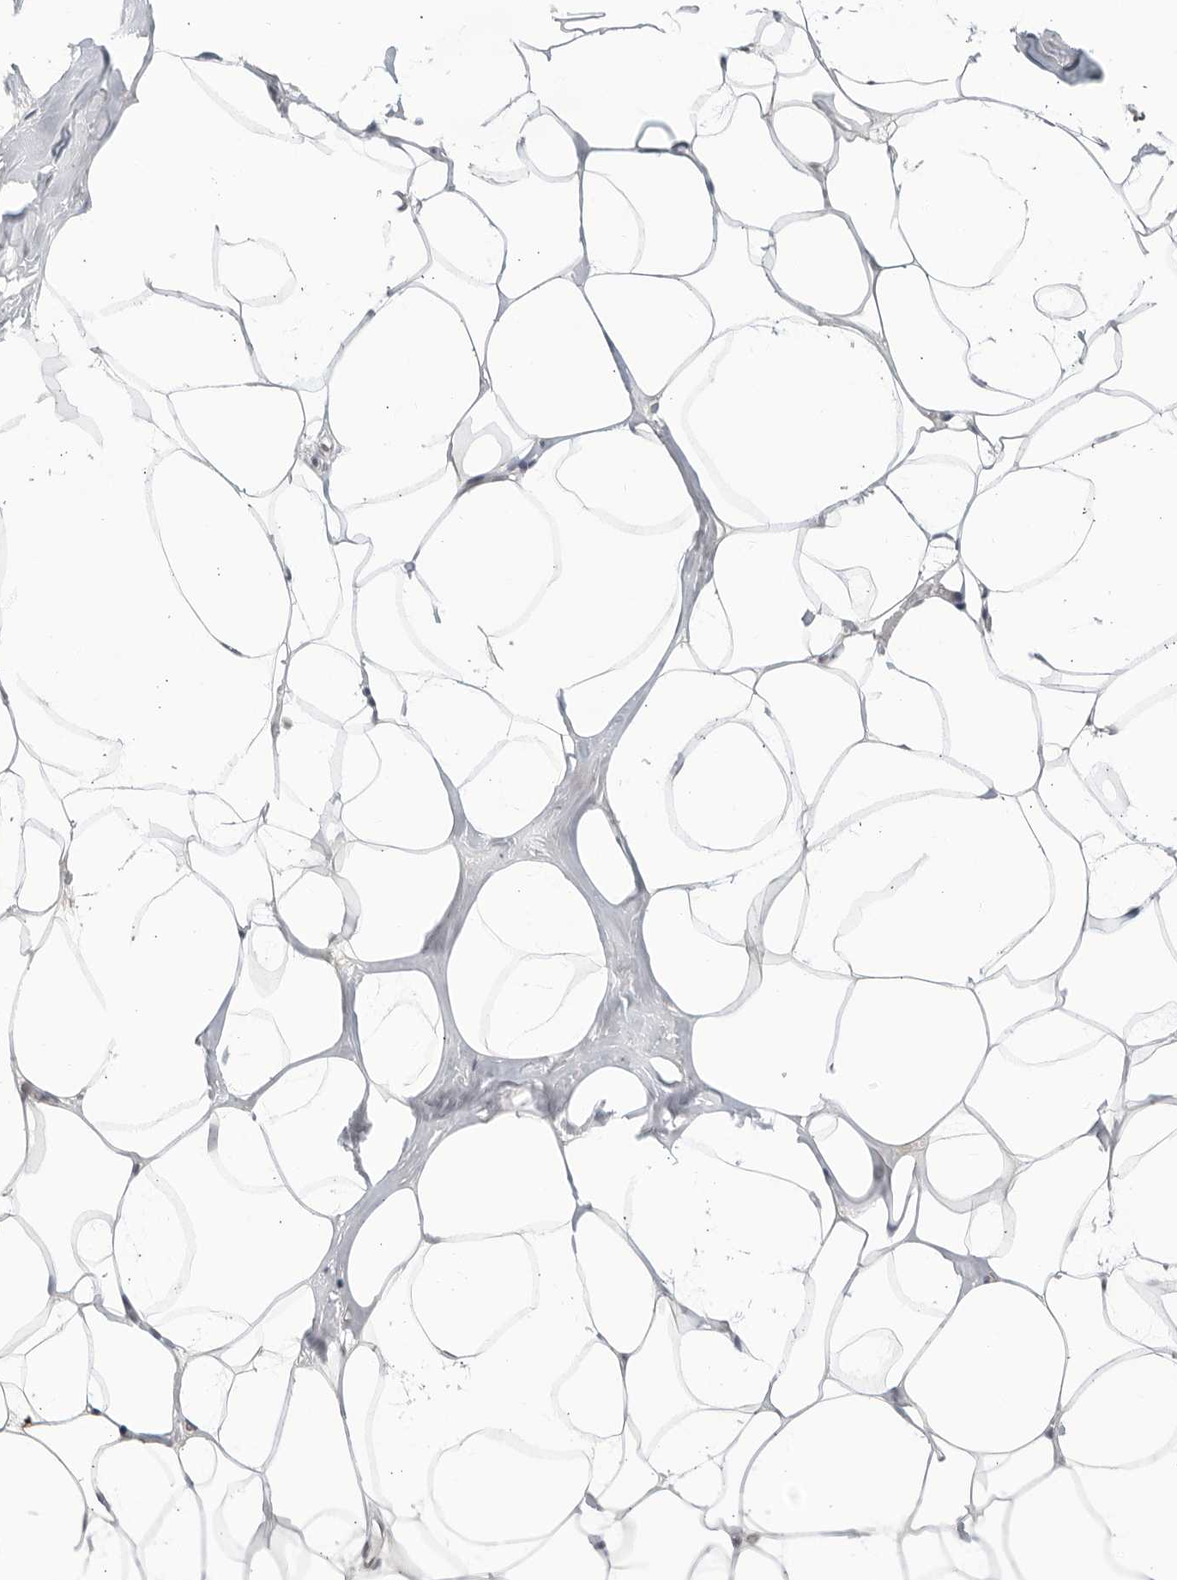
{"staining": {"intensity": "negative", "quantity": "none", "location": "none"}, "tissue": "adipose tissue", "cell_type": "Adipocytes", "image_type": "normal", "snomed": [{"axis": "morphology", "description": "Normal tissue, NOS"}, {"axis": "morphology", "description": "Fibrosis, NOS"}, {"axis": "topography", "description": "Breast"}, {"axis": "topography", "description": "Adipose tissue"}], "caption": "A photomicrograph of adipose tissue stained for a protein exhibits no brown staining in adipocytes. (DAB IHC with hematoxylin counter stain).", "gene": "CC2D1B", "patient": {"sex": "female", "age": 39}}